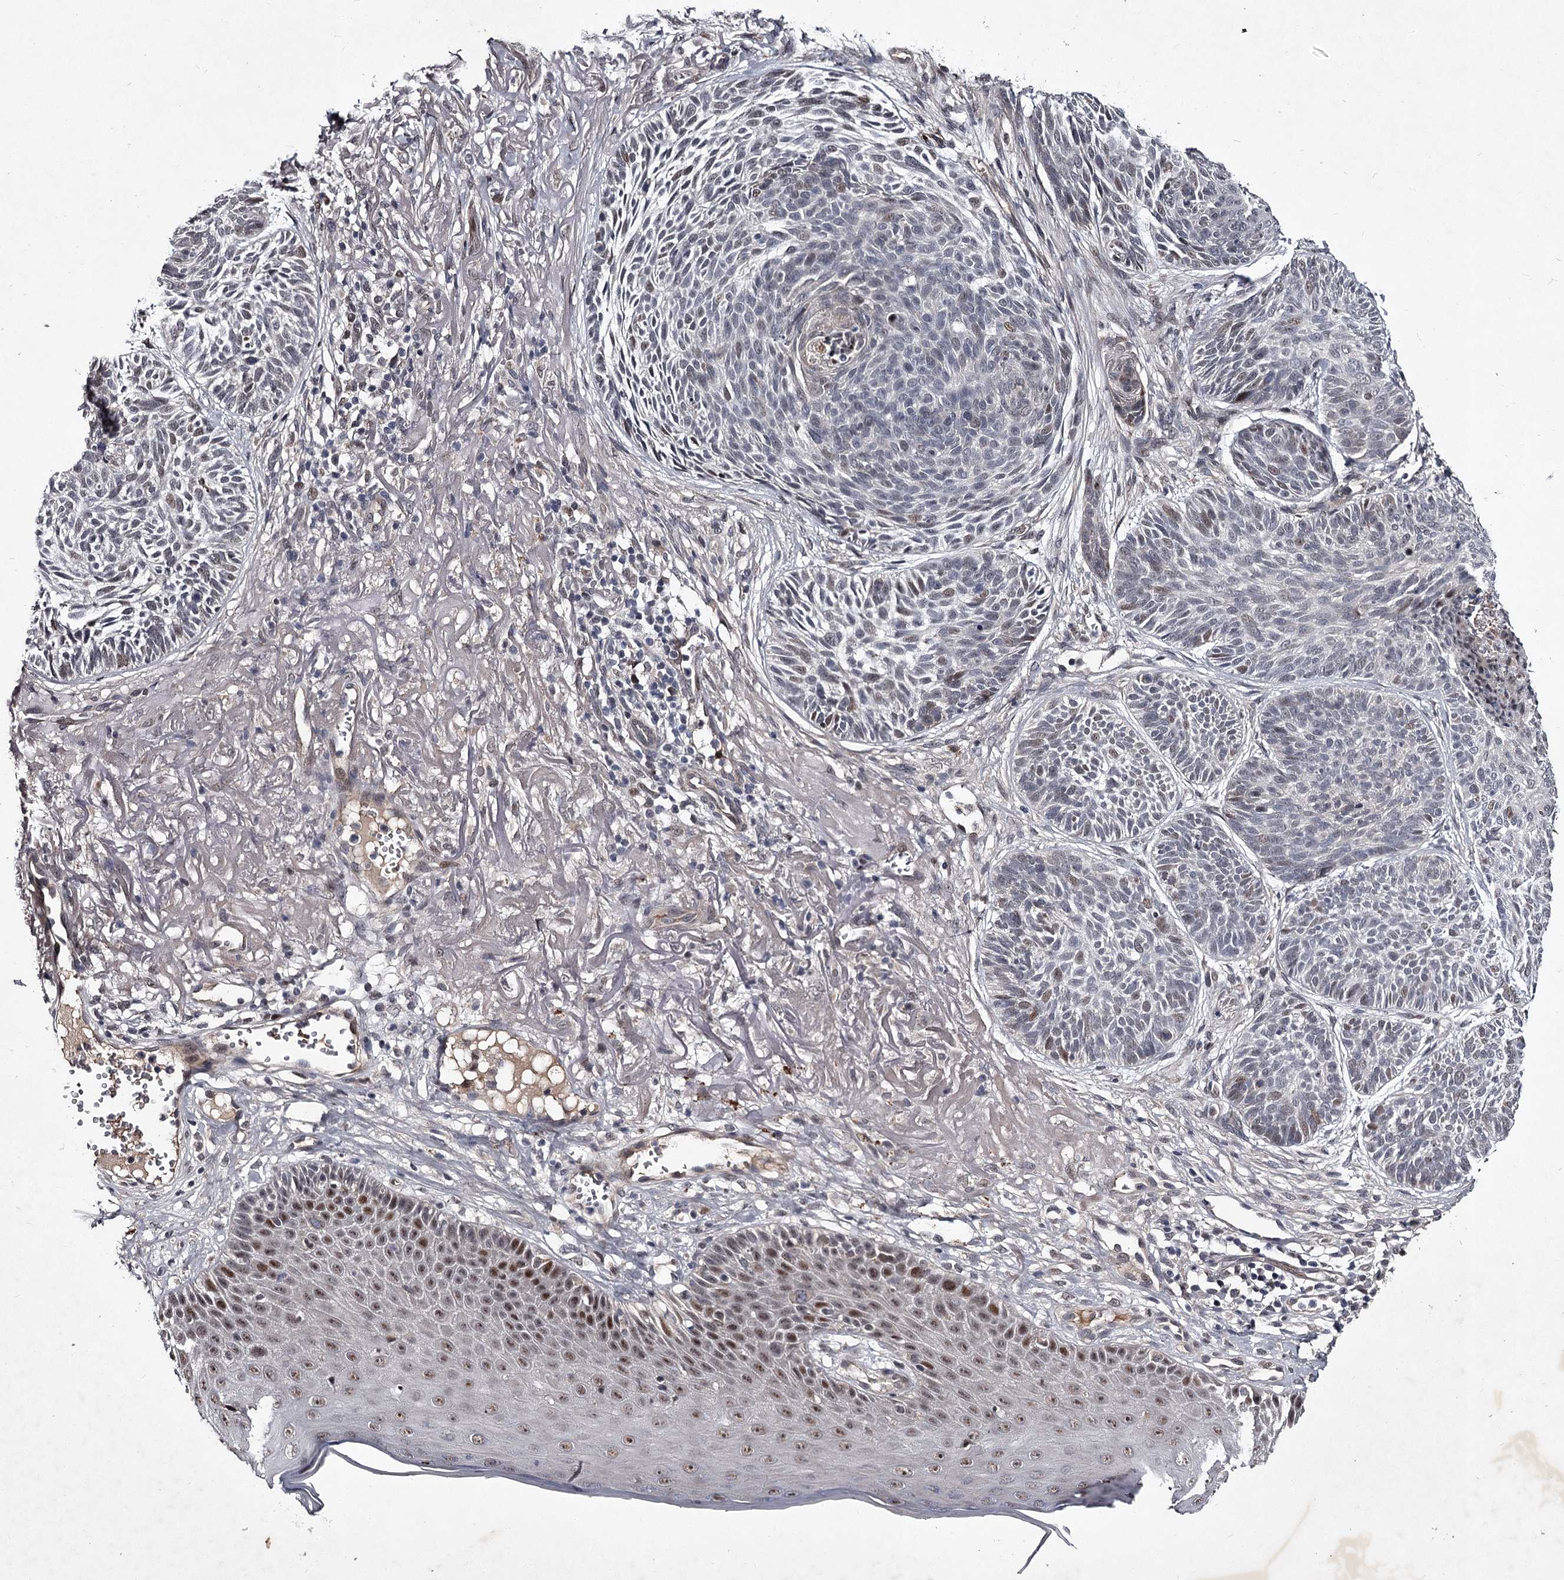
{"staining": {"intensity": "weak", "quantity": "<25%", "location": "nuclear"}, "tissue": "skin cancer", "cell_type": "Tumor cells", "image_type": "cancer", "snomed": [{"axis": "morphology", "description": "Normal tissue, NOS"}, {"axis": "morphology", "description": "Basal cell carcinoma"}, {"axis": "topography", "description": "Skin"}], "caption": "The photomicrograph displays no staining of tumor cells in skin cancer.", "gene": "RNF44", "patient": {"sex": "male", "age": 66}}